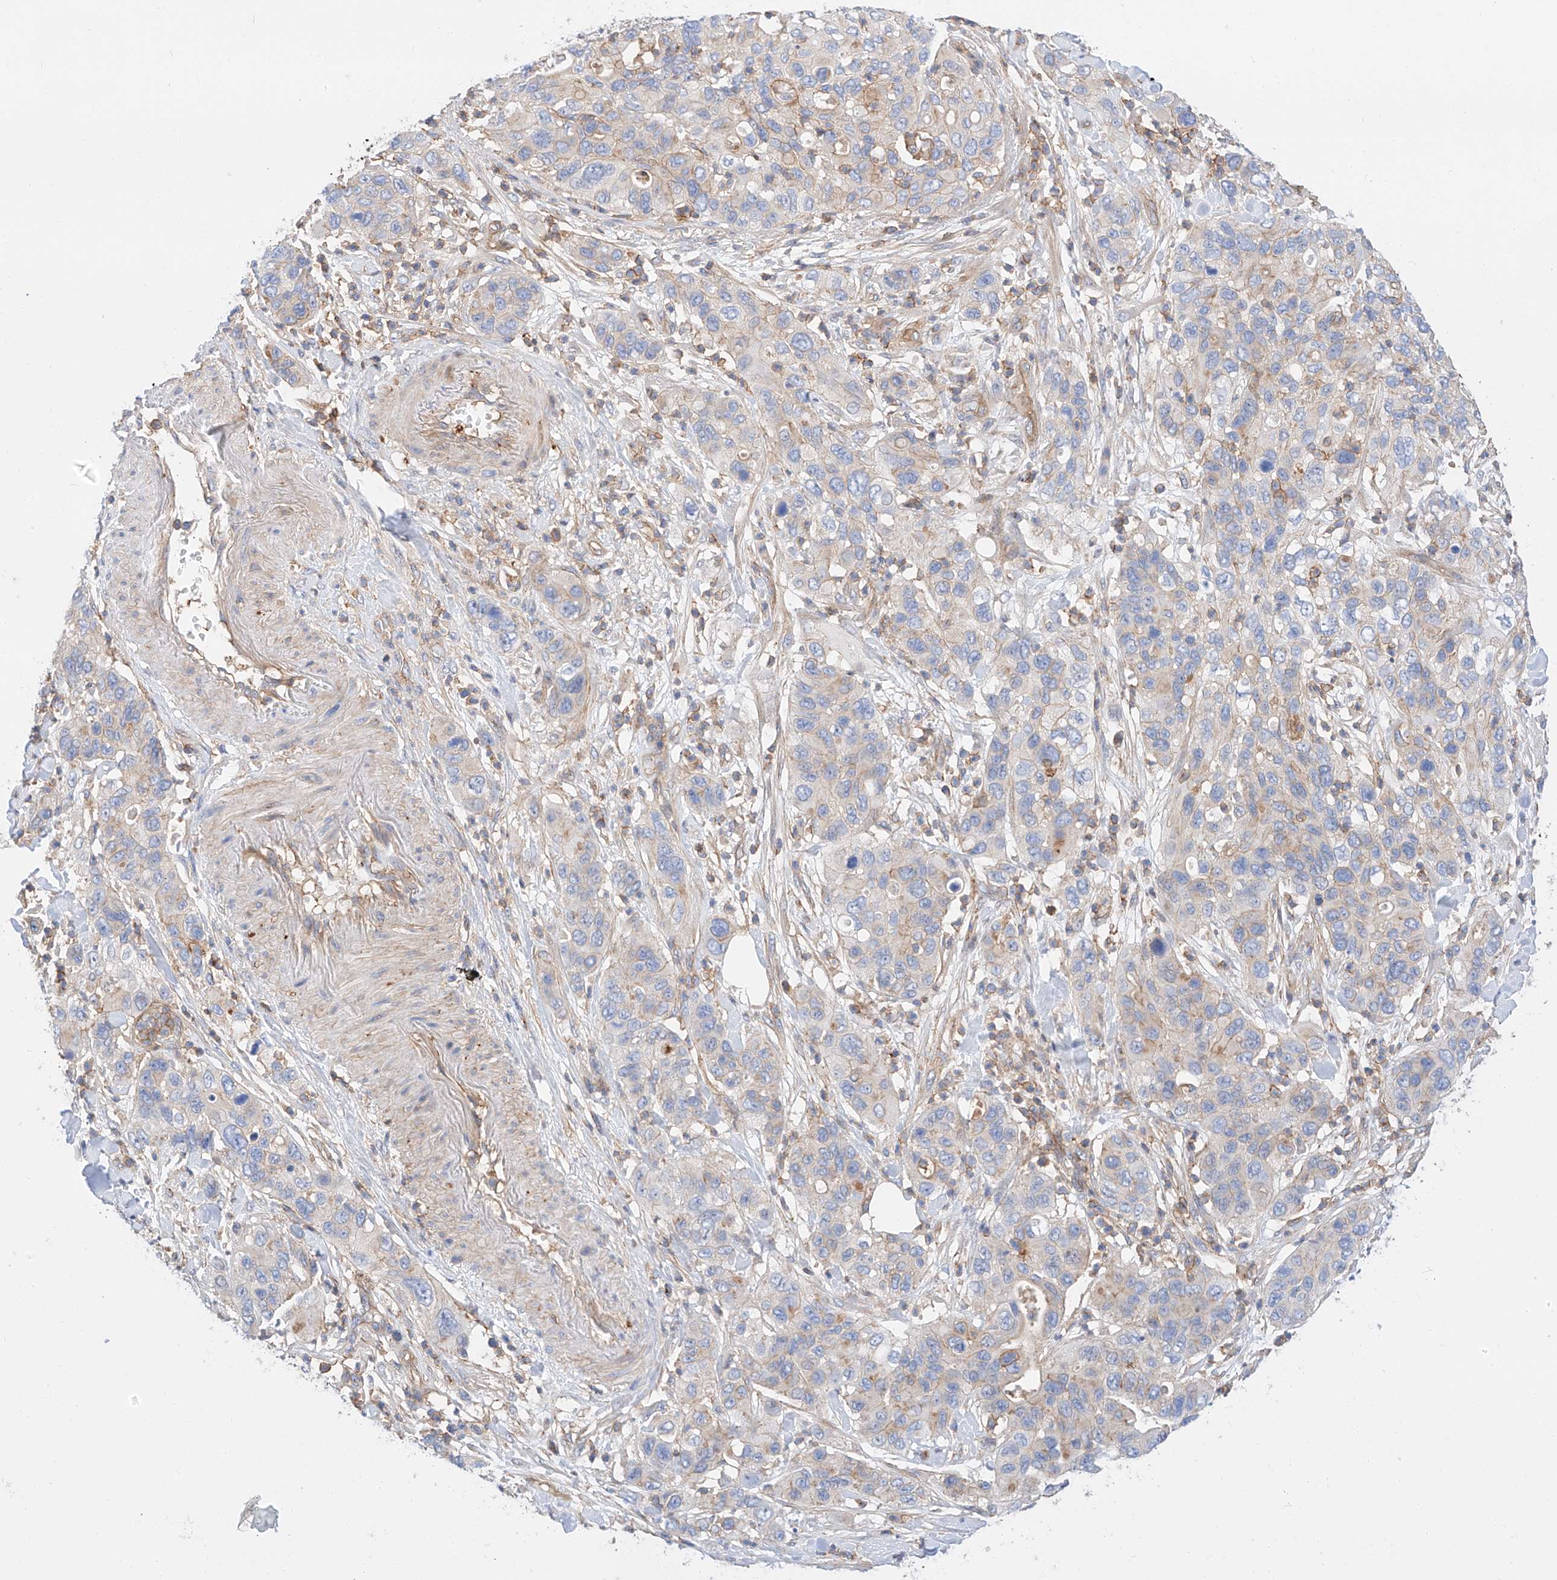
{"staining": {"intensity": "negative", "quantity": "none", "location": "none"}, "tissue": "pancreatic cancer", "cell_type": "Tumor cells", "image_type": "cancer", "snomed": [{"axis": "morphology", "description": "Adenocarcinoma, NOS"}, {"axis": "topography", "description": "Pancreas"}], "caption": "Micrograph shows no significant protein positivity in tumor cells of pancreatic adenocarcinoma. The staining was performed using DAB to visualize the protein expression in brown, while the nuclei were stained in blue with hematoxylin (Magnification: 20x).", "gene": "HAUS4", "patient": {"sex": "female", "age": 71}}